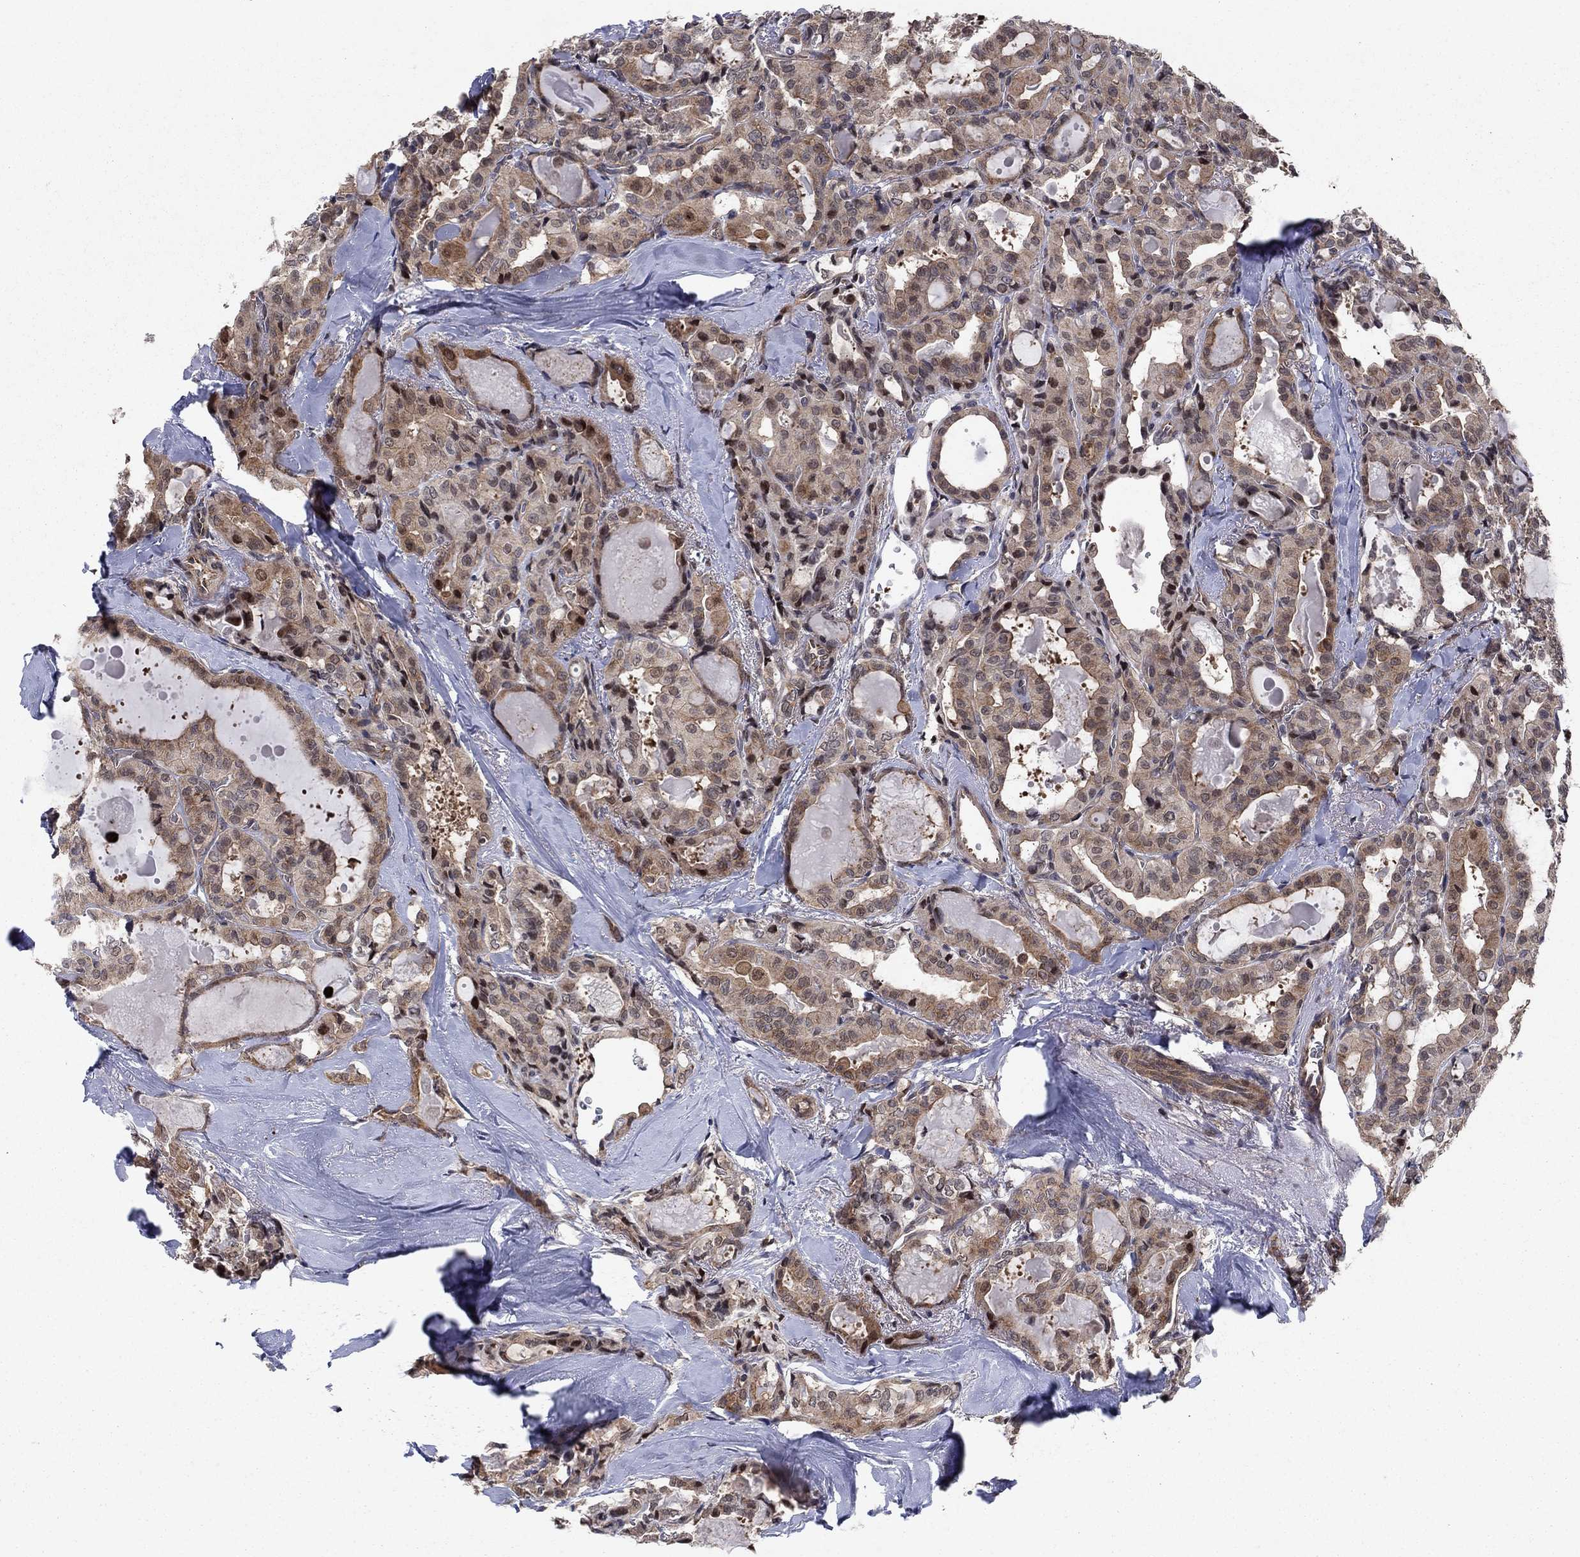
{"staining": {"intensity": "moderate", "quantity": "25%-75%", "location": "cytoplasmic/membranous,nuclear"}, "tissue": "thyroid cancer", "cell_type": "Tumor cells", "image_type": "cancer", "snomed": [{"axis": "morphology", "description": "Papillary adenocarcinoma, NOS"}, {"axis": "topography", "description": "Thyroid gland"}], "caption": "A histopathology image of thyroid papillary adenocarcinoma stained for a protein displays moderate cytoplasmic/membranous and nuclear brown staining in tumor cells. (brown staining indicates protein expression, while blue staining denotes nuclei).", "gene": "PSMC1", "patient": {"sex": "female", "age": 41}}